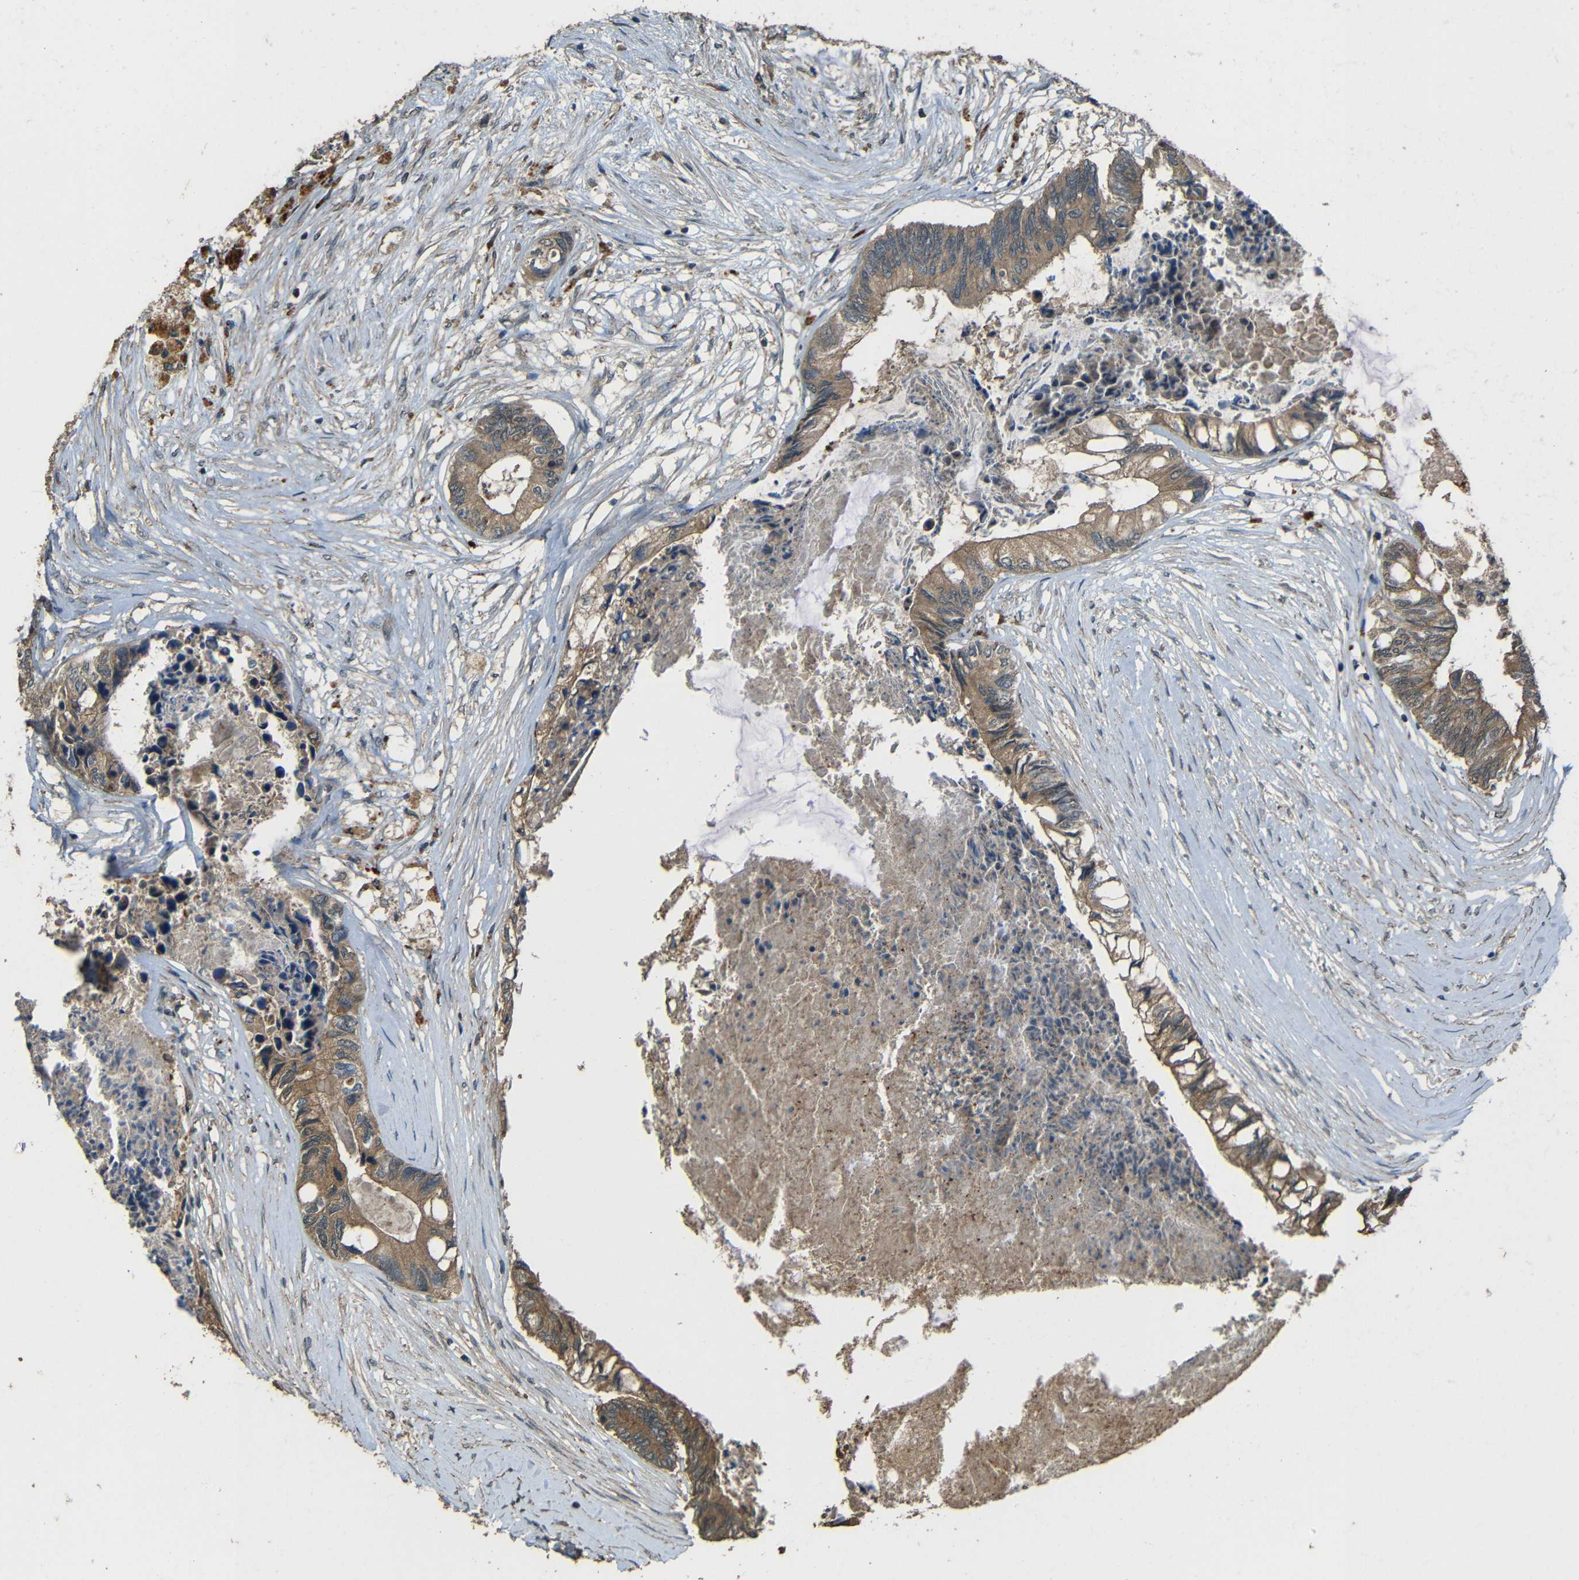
{"staining": {"intensity": "moderate", "quantity": ">75%", "location": "cytoplasmic/membranous"}, "tissue": "colorectal cancer", "cell_type": "Tumor cells", "image_type": "cancer", "snomed": [{"axis": "morphology", "description": "Adenocarcinoma, NOS"}, {"axis": "topography", "description": "Rectum"}], "caption": "A brown stain highlights moderate cytoplasmic/membranous staining of a protein in colorectal cancer (adenocarcinoma) tumor cells. Nuclei are stained in blue.", "gene": "ACACA", "patient": {"sex": "male", "age": 63}}